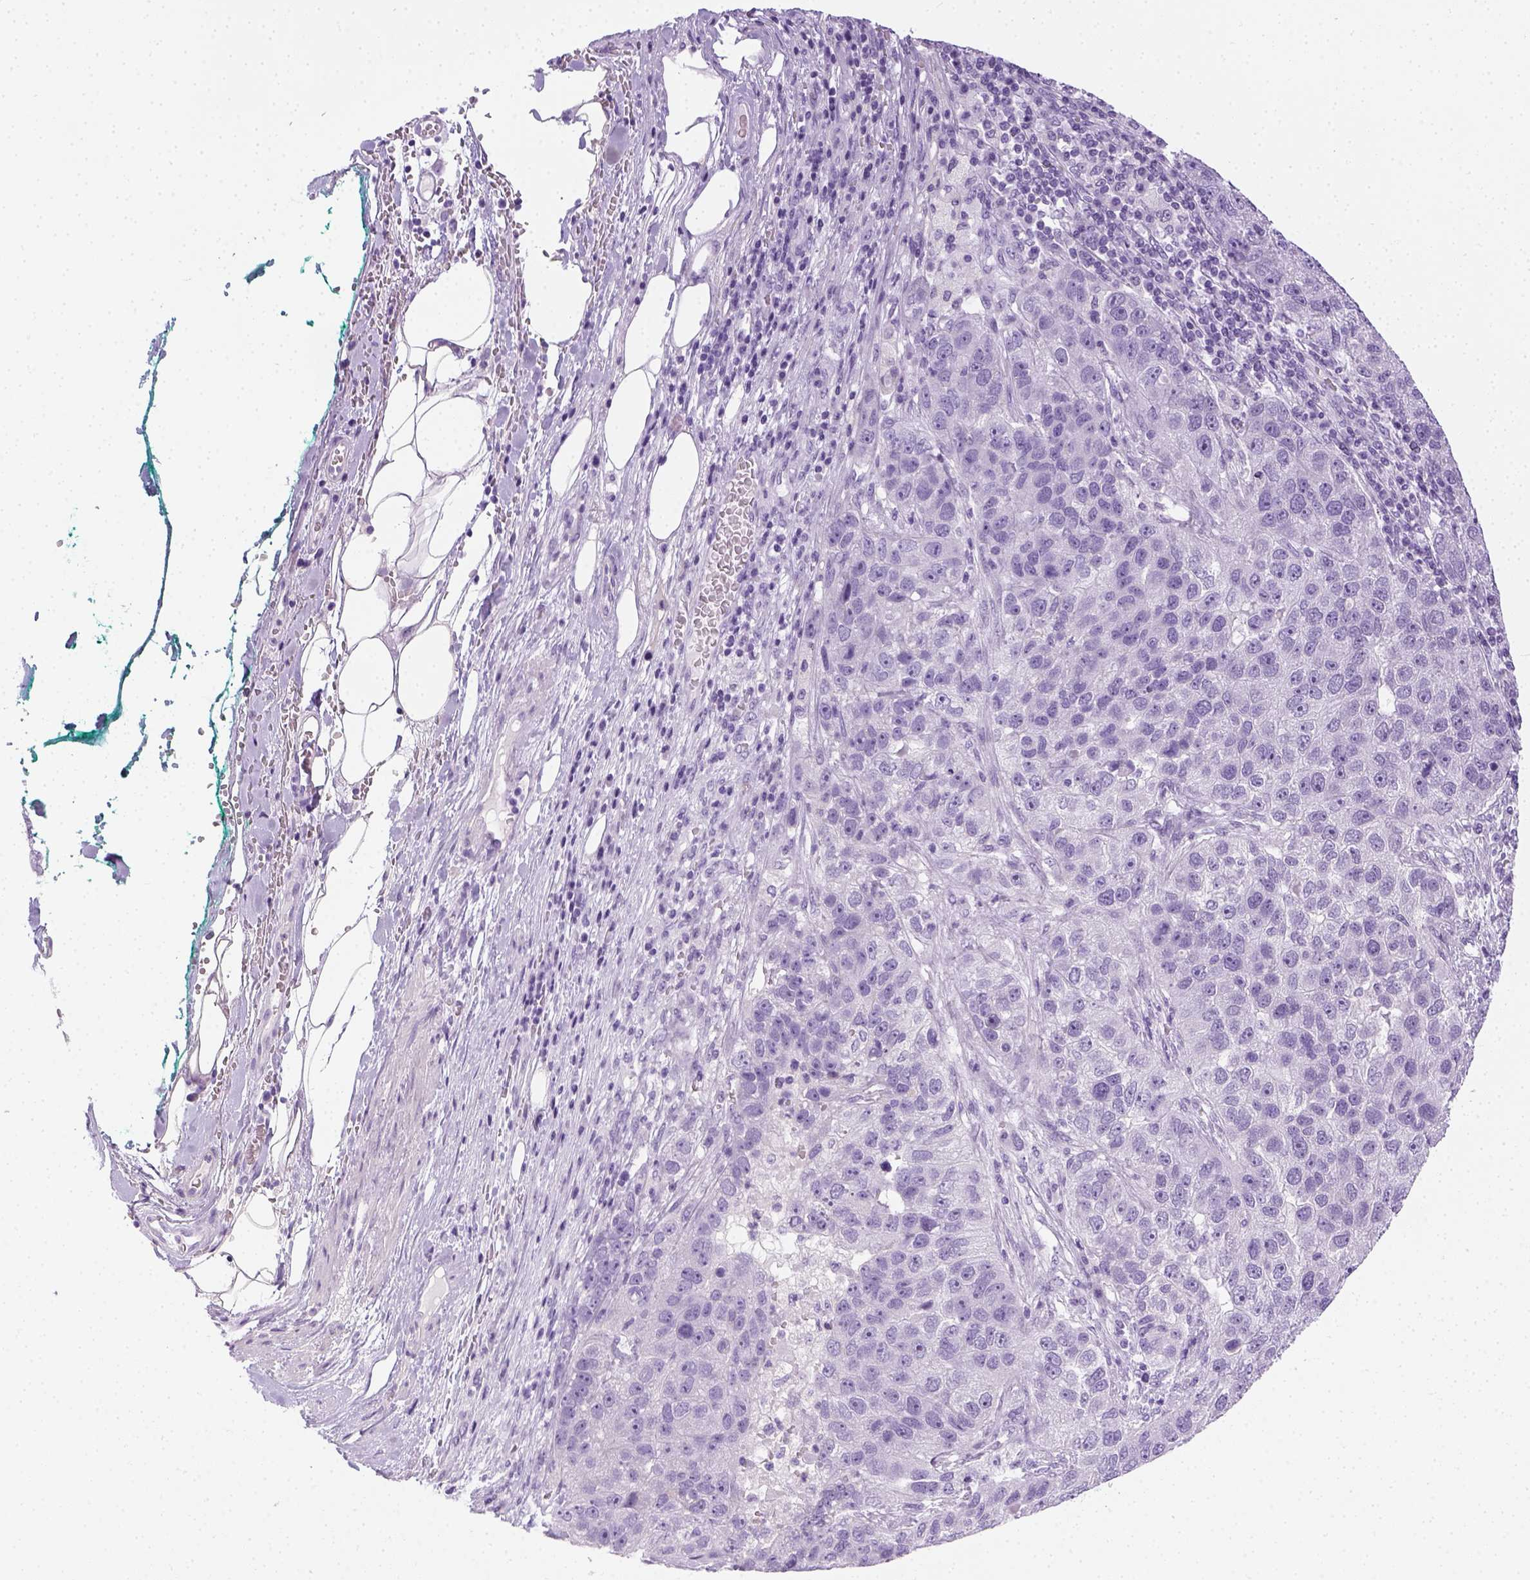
{"staining": {"intensity": "negative", "quantity": "none", "location": "none"}, "tissue": "pancreatic cancer", "cell_type": "Tumor cells", "image_type": "cancer", "snomed": [{"axis": "morphology", "description": "Adenocarcinoma, NOS"}, {"axis": "topography", "description": "Pancreas"}], "caption": "Adenocarcinoma (pancreatic) was stained to show a protein in brown. There is no significant staining in tumor cells. (Immunohistochemistry, brightfield microscopy, high magnification).", "gene": "LGSN", "patient": {"sex": "female", "age": 61}}